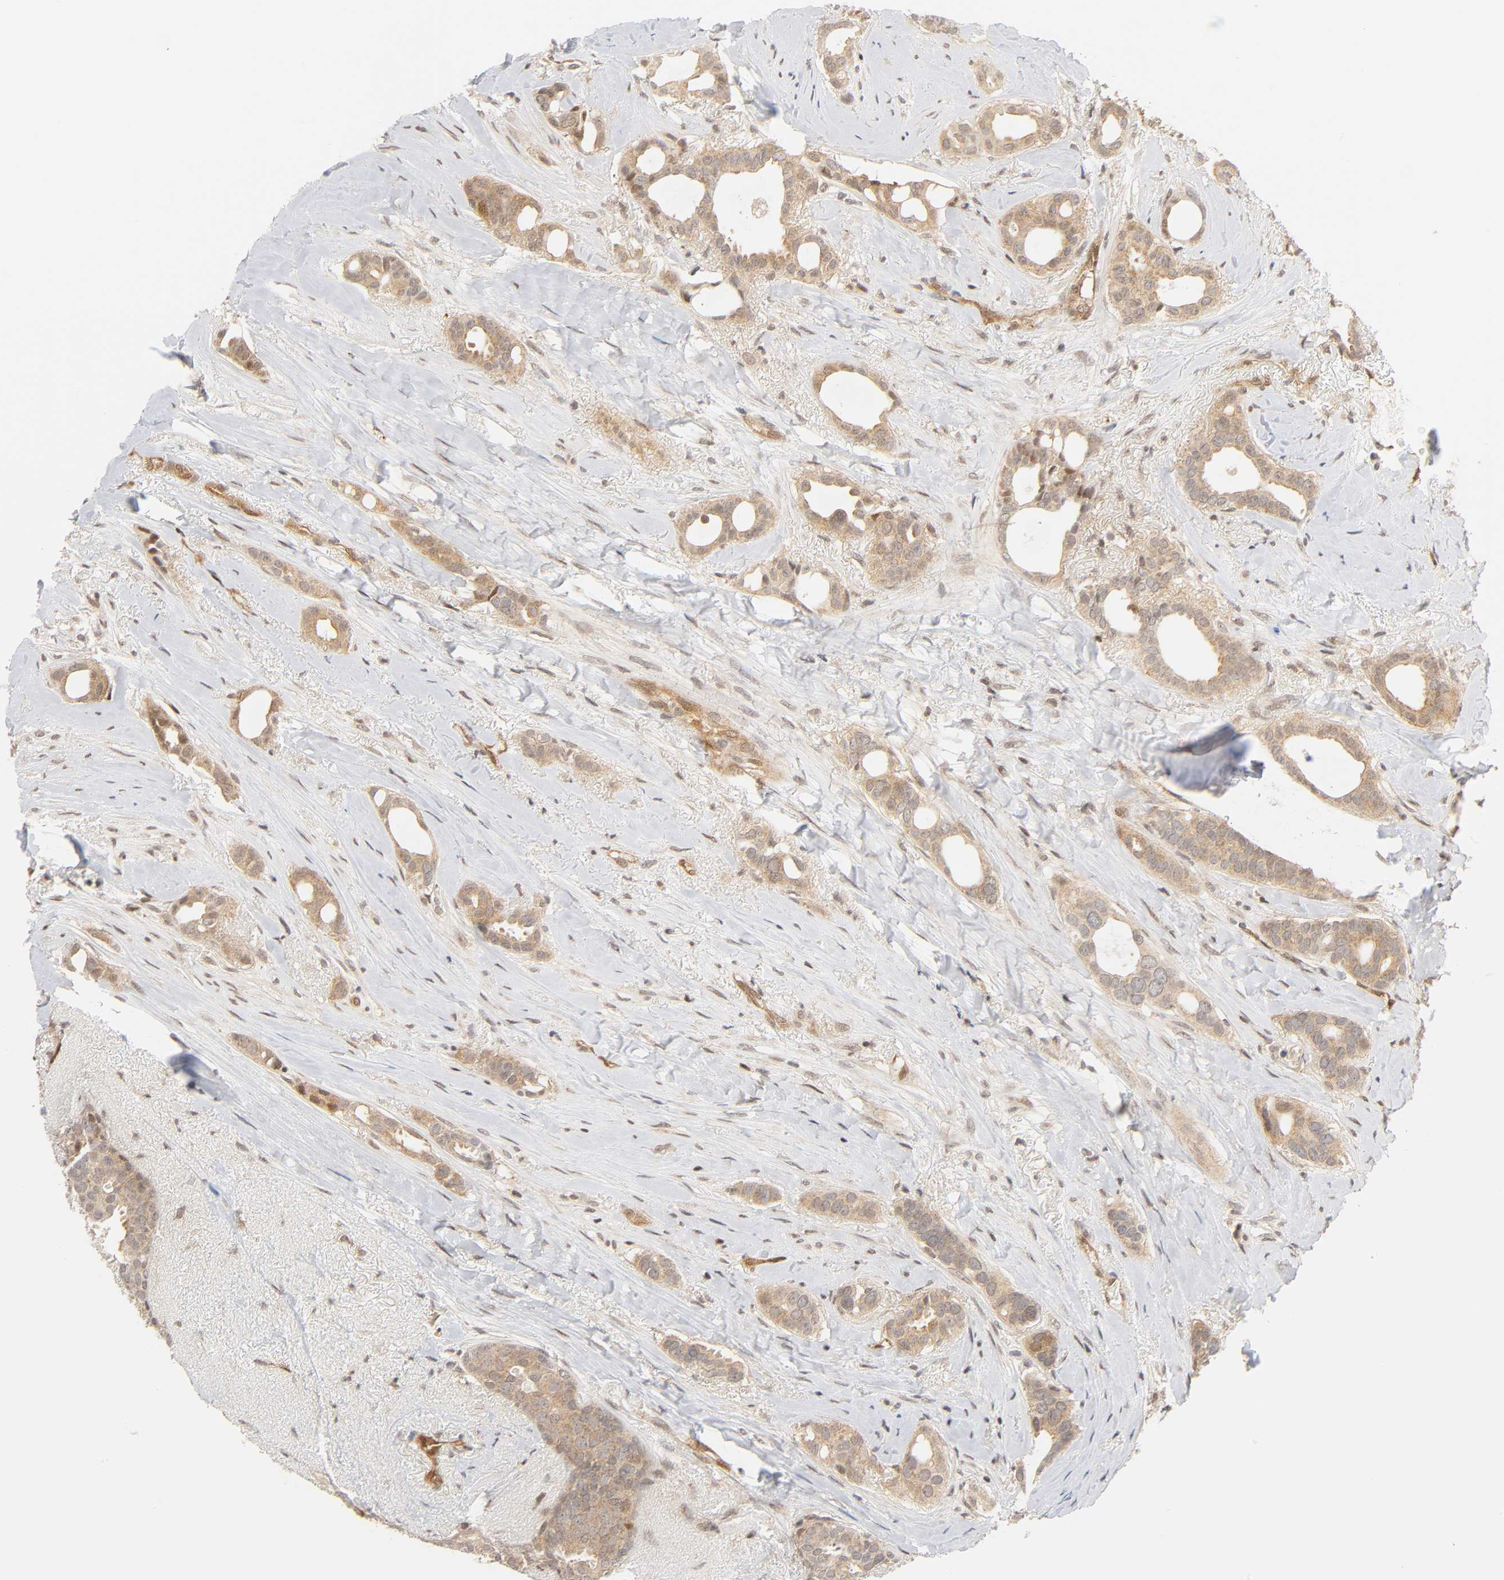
{"staining": {"intensity": "weak", "quantity": ">75%", "location": "cytoplasmic/membranous,nuclear"}, "tissue": "breast cancer", "cell_type": "Tumor cells", "image_type": "cancer", "snomed": [{"axis": "morphology", "description": "Duct carcinoma"}, {"axis": "topography", "description": "Breast"}], "caption": "Approximately >75% of tumor cells in human breast cancer (invasive ductal carcinoma) show weak cytoplasmic/membranous and nuclear protein expression as visualized by brown immunohistochemical staining.", "gene": "CDC37", "patient": {"sex": "female", "age": 54}}